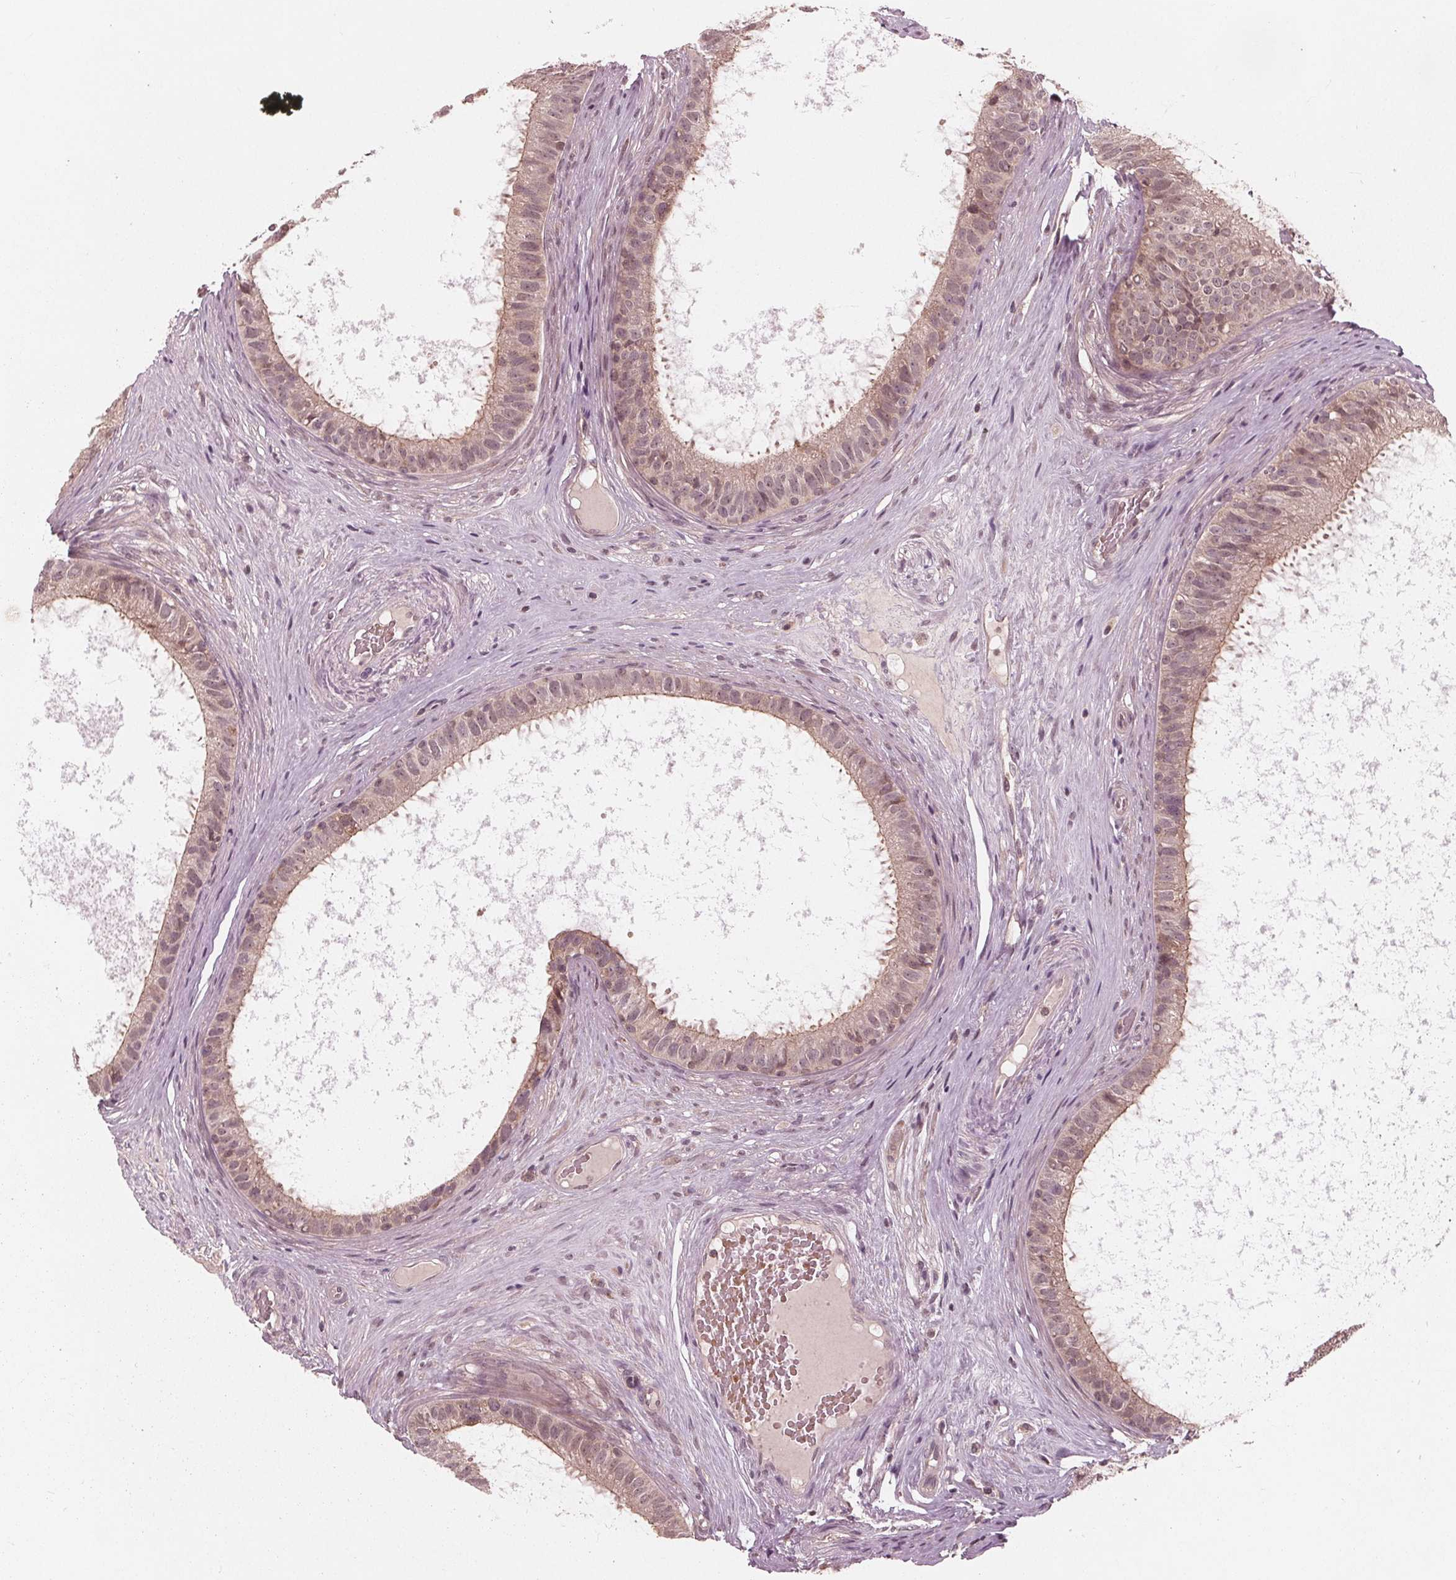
{"staining": {"intensity": "weak", "quantity": "25%-75%", "location": "cytoplasmic/membranous,nuclear"}, "tissue": "epididymis", "cell_type": "Glandular cells", "image_type": "normal", "snomed": [{"axis": "morphology", "description": "Normal tissue, NOS"}, {"axis": "topography", "description": "Epididymis"}], "caption": "Approximately 25%-75% of glandular cells in benign human epididymis reveal weak cytoplasmic/membranous,nuclear protein staining as visualized by brown immunohistochemical staining.", "gene": "UBALD1", "patient": {"sex": "male", "age": 59}}